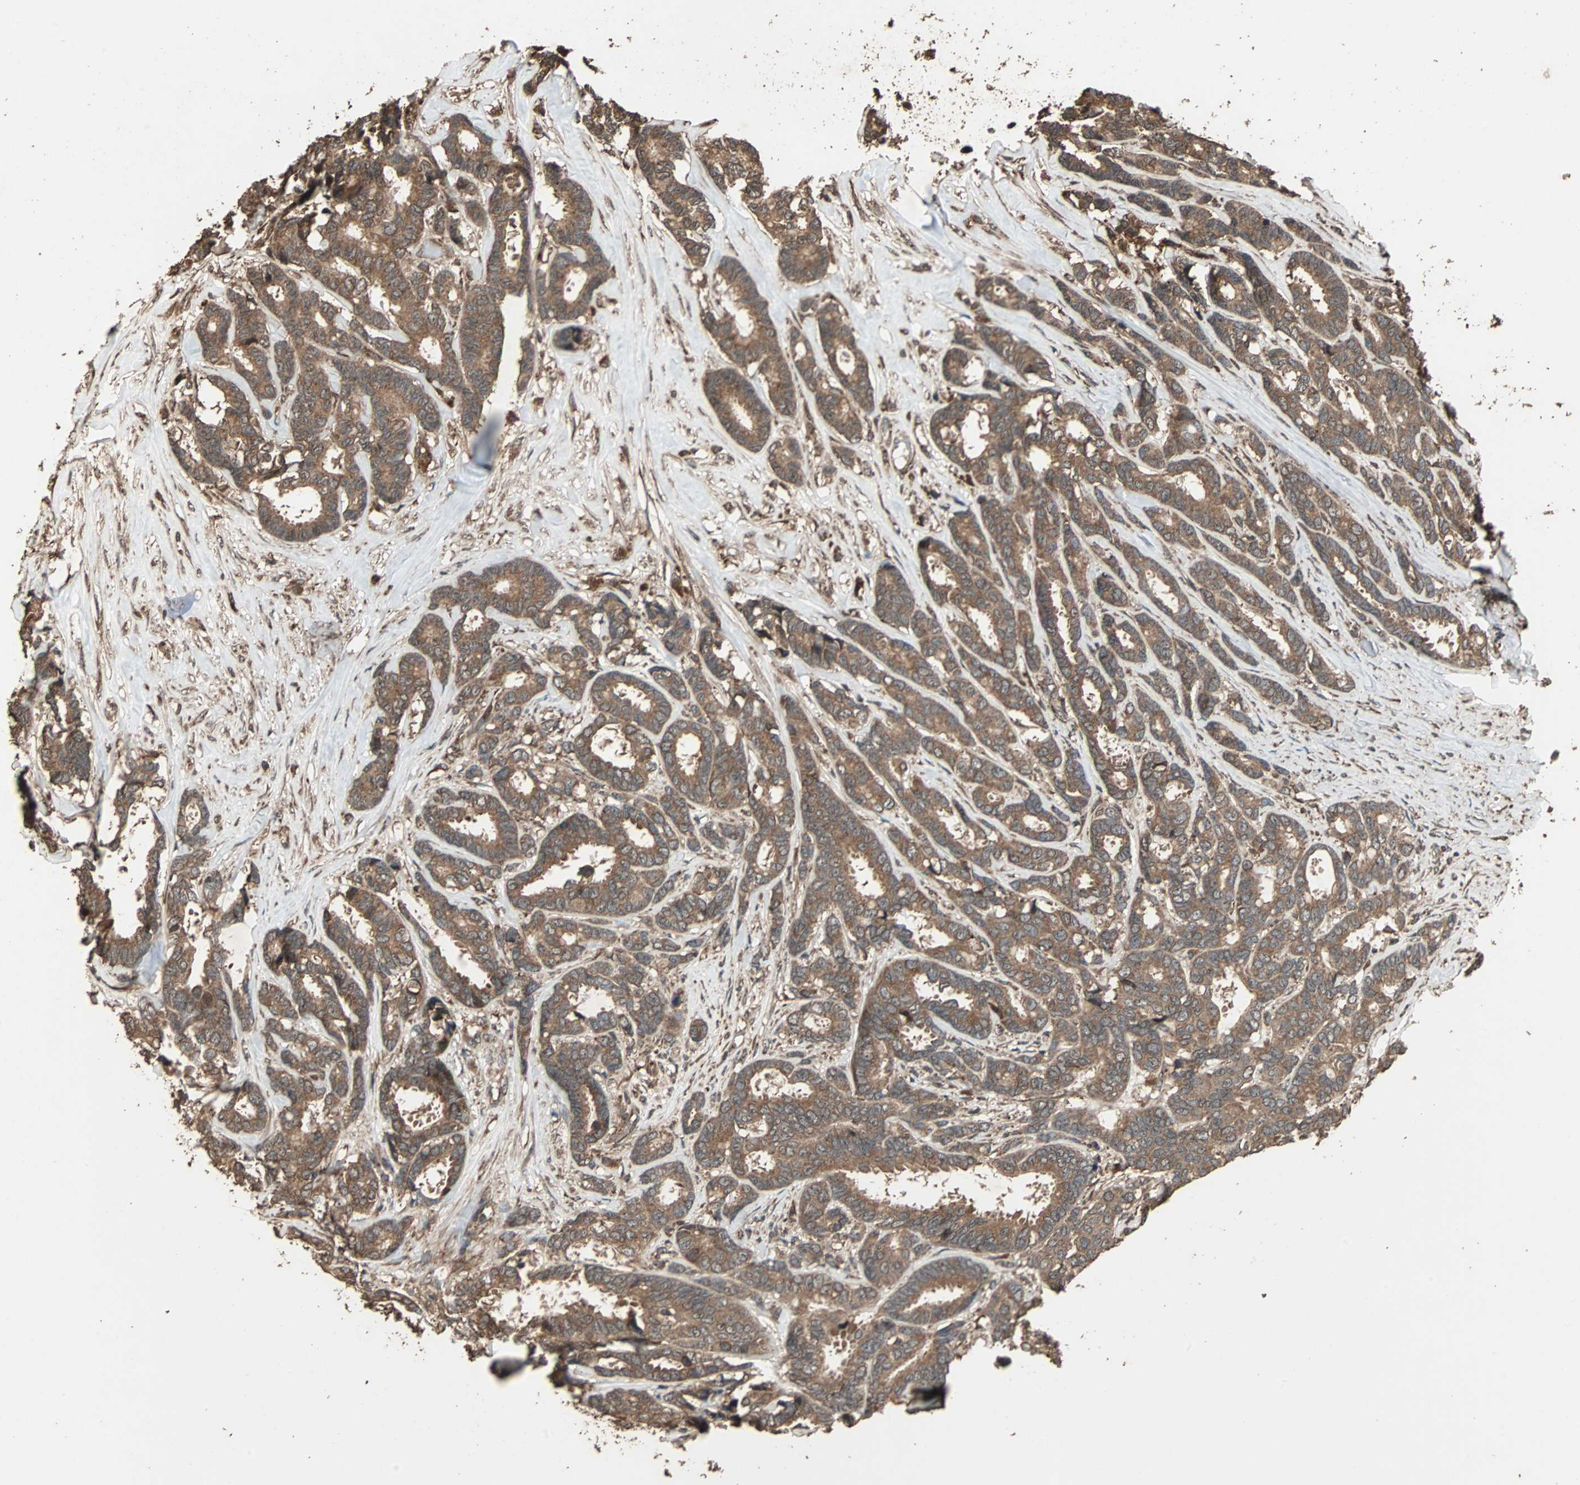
{"staining": {"intensity": "moderate", "quantity": ">75%", "location": "cytoplasmic/membranous"}, "tissue": "breast cancer", "cell_type": "Tumor cells", "image_type": "cancer", "snomed": [{"axis": "morphology", "description": "Duct carcinoma"}, {"axis": "topography", "description": "Breast"}], "caption": "The micrograph shows a brown stain indicating the presence of a protein in the cytoplasmic/membranous of tumor cells in infiltrating ductal carcinoma (breast).", "gene": "LAMTOR5", "patient": {"sex": "female", "age": 87}}